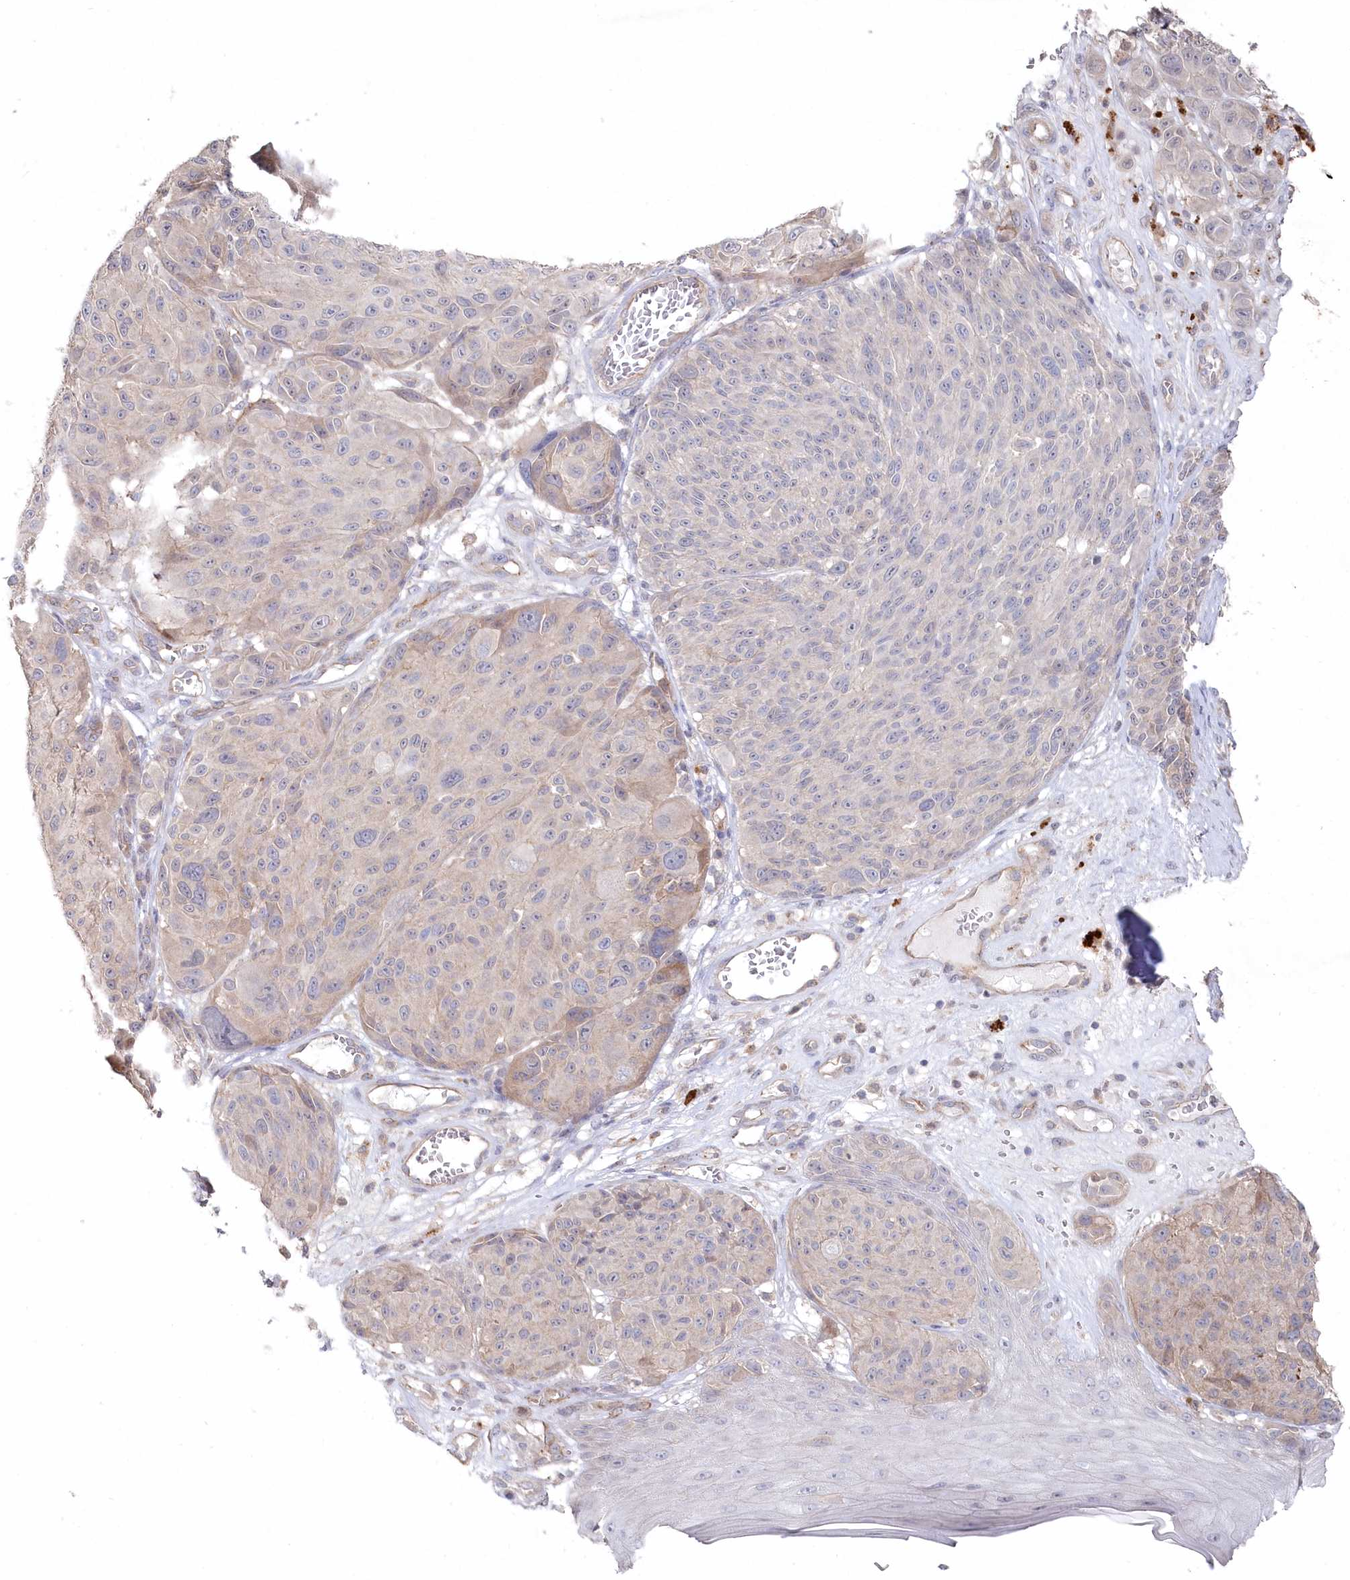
{"staining": {"intensity": "negative", "quantity": "none", "location": "none"}, "tissue": "melanoma", "cell_type": "Tumor cells", "image_type": "cancer", "snomed": [{"axis": "morphology", "description": "Malignant melanoma, NOS"}, {"axis": "topography", "description": "Skin"}], "caption": "A high-resolution image shows immunohistochemistry staining of malignant melanoma, which reveals no significant expression in tumor cells. (DAB IHC, high magnification).", "gene": "TGFBRAP1", "patient": {"sex": "male", "age": 83}}